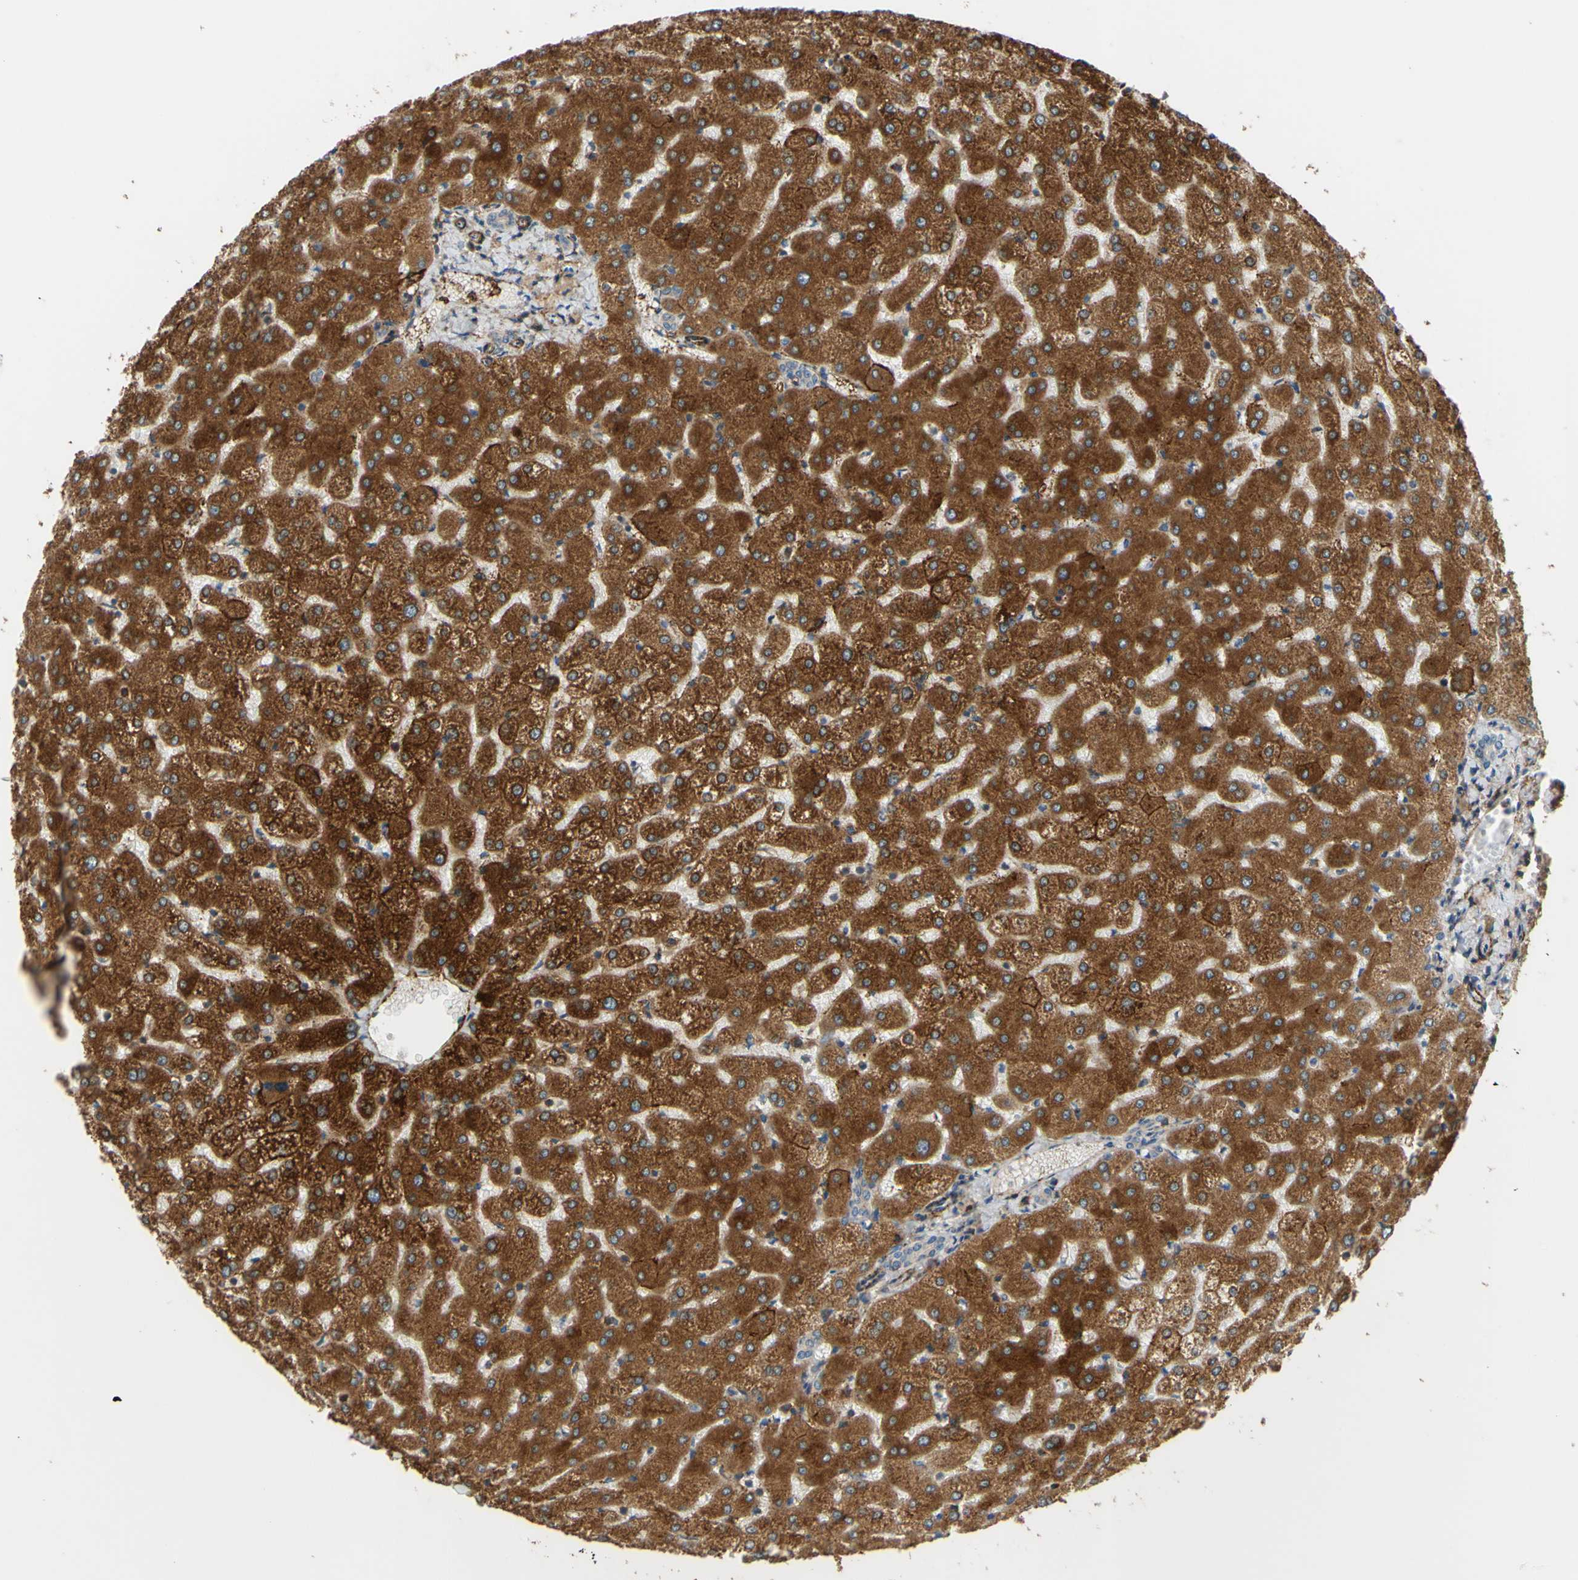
{"staining": {"intensity": "weak", "quantity": "<25%", "location": "cytoplasmic/membranous"}, "tissue": "liver", "cell_type": "Cholangiocytes", "image_type": "normal", "snomed": [{"axis": "morphology", "description": "Normal tissue, NOS"}, {"axis": "topography", "description": "Liver"}], "caption": "Histopathology image shows no protein expression in cholangiocytes of benign liver. Brightfield microscopy of immunohistochemistry stained with DAB (3,3'-diaminobenzidine) (brown) and hematoxylin (blue), captured at high magnification.", "gene": "POR", "patient": {"sex": "female", "age": 32}}